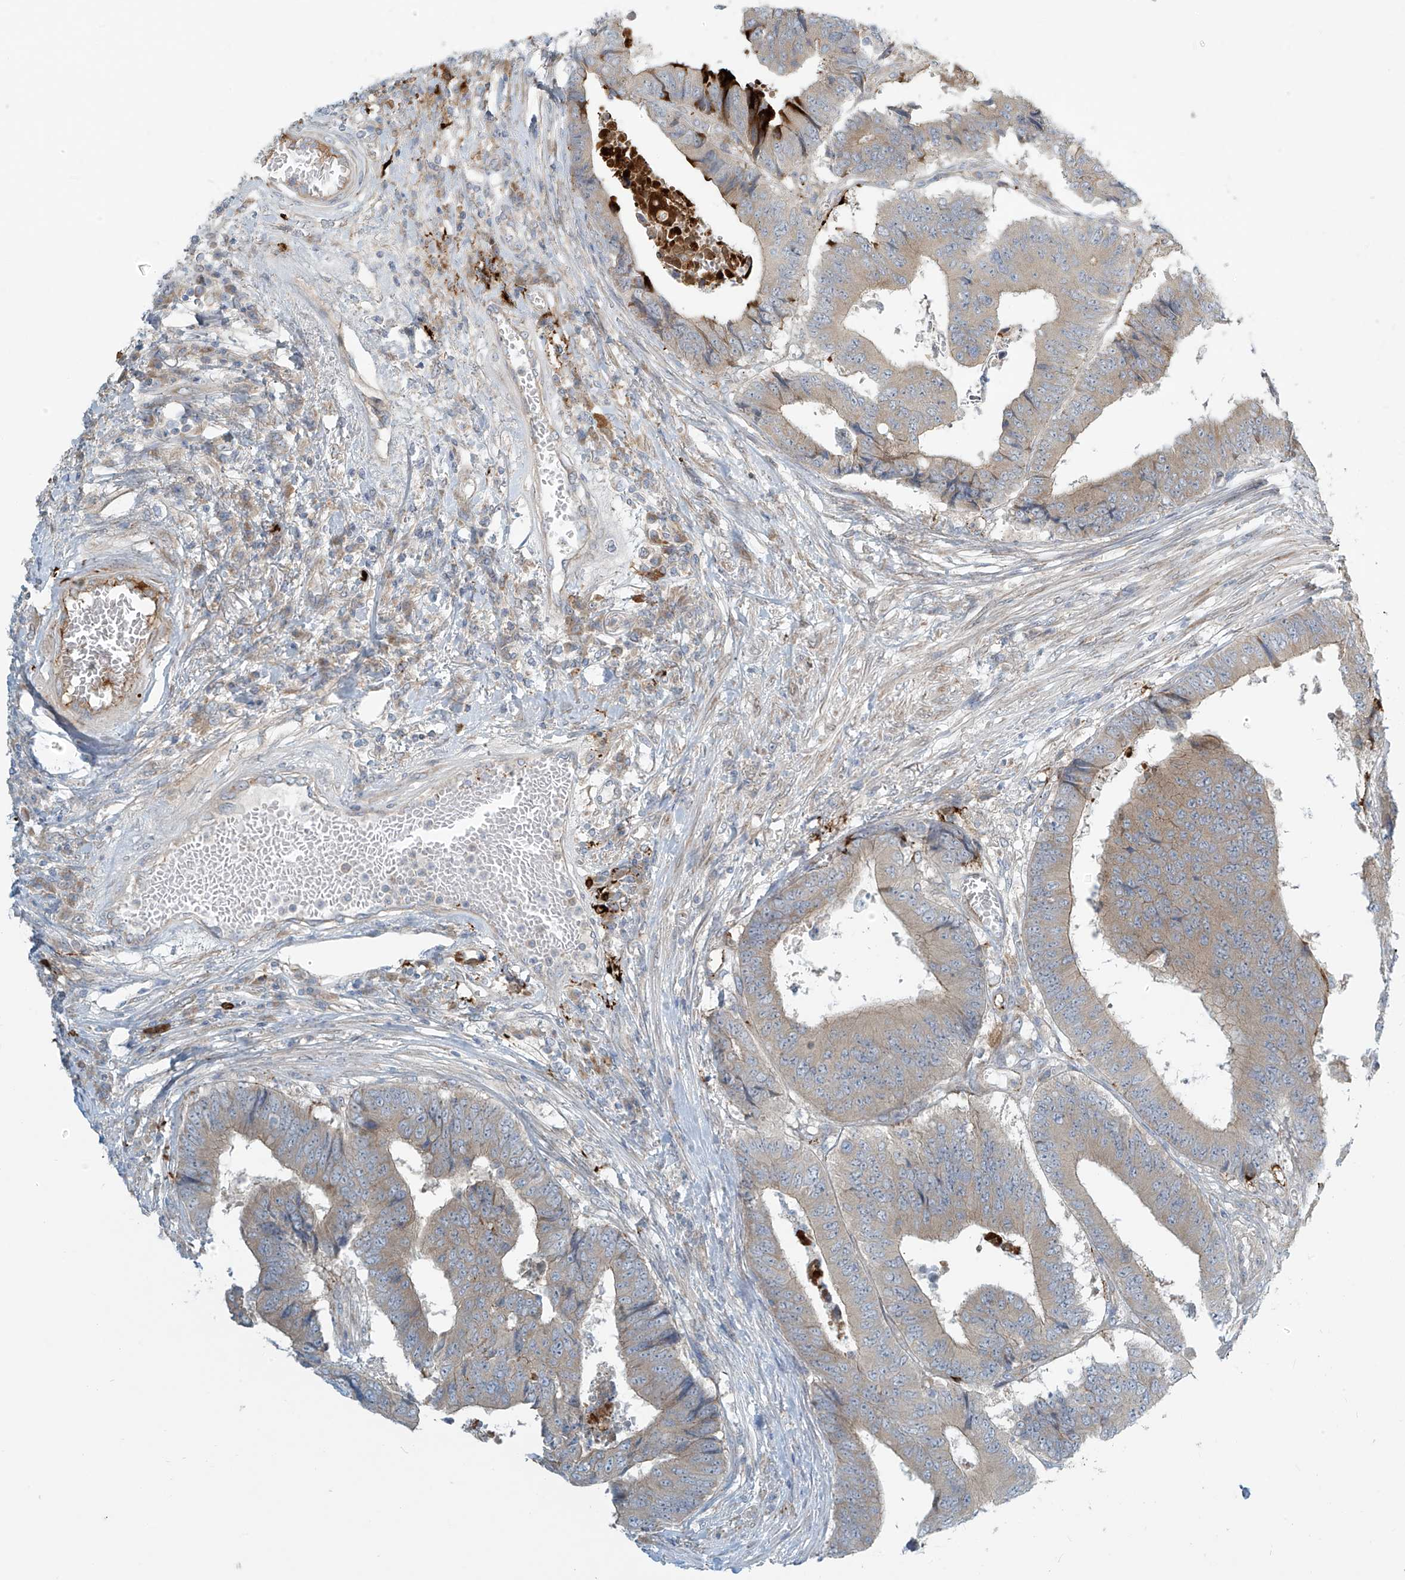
{"staining": {"intensity": "moderate", "quantity": "25%-75%", "location": "cytoplasmic/membranous"}, "tissue": "colorectal cancer", "cell_type": "Tumor cells", "image_type": "cancer", "snomed": [{"axis": "morphology", "description": "Adenocarcinoma, NOS"}, {"axis": "topography", "description": "Rectum"}], "caption": "The micrograph demonstrates staining of colorectal cancer, revealing moderate cytoplasmic/membranous protein staining (brown color) within tumor cells.", "gene": "LZTS3", "patient": {"sex": "male", "age": 84}}